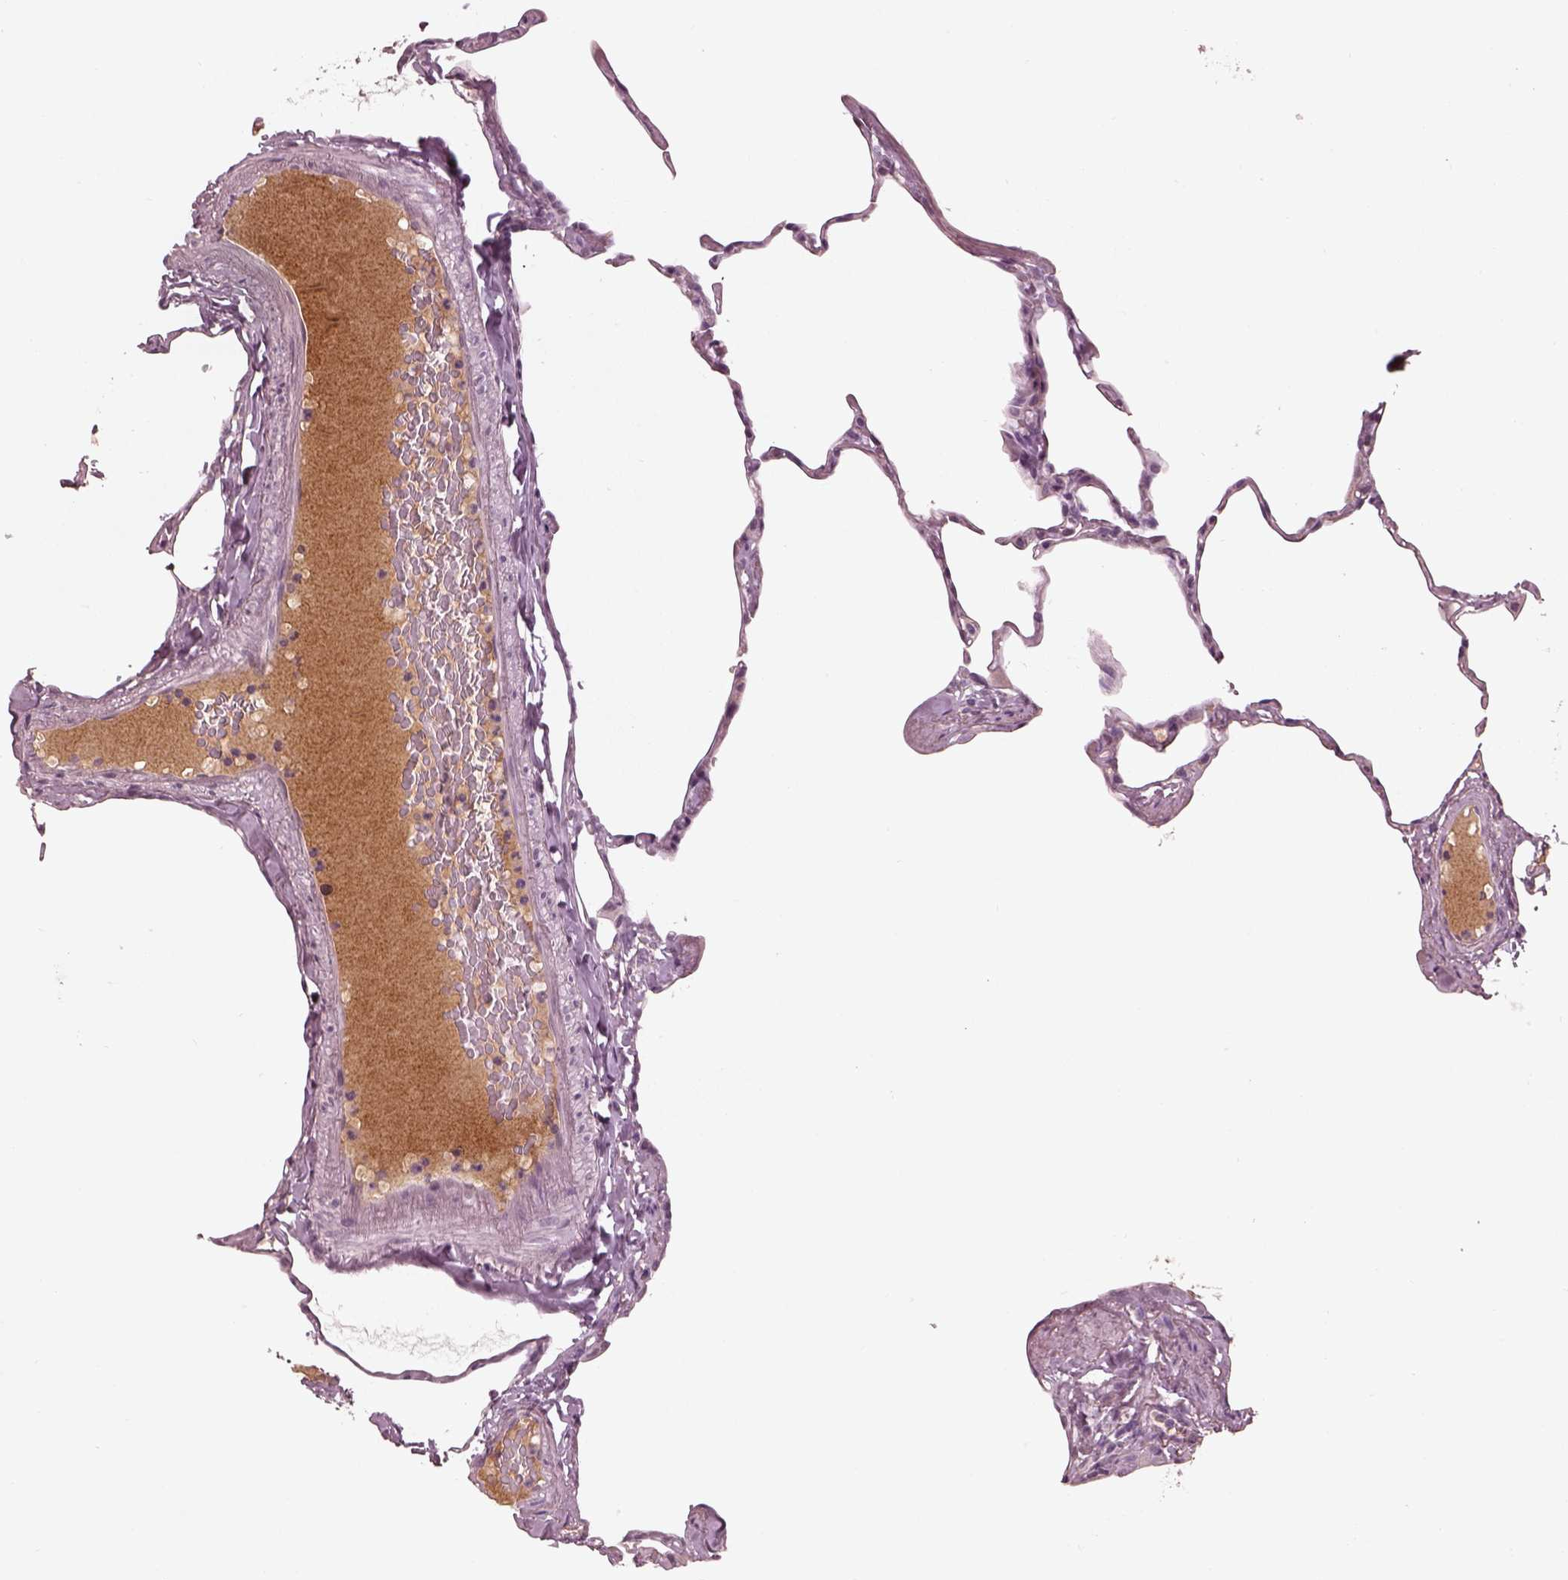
{"staining": {"intensity": "negative", "quantity": "none", "location": "none"}, "tissue": "lung", "cell_type": "Alveolar cells", "image_type": "normal", "snomed": [{"axis": "morphology", "description": "Normal tissue, NOS"}, {"axis": "topography", "description": "Lung"}], "caption": "IHC of benign human lung reveals no staining in alveolar cells.", "gene": "KCNA2", "patient": {"sex": "male", "age": 65}}